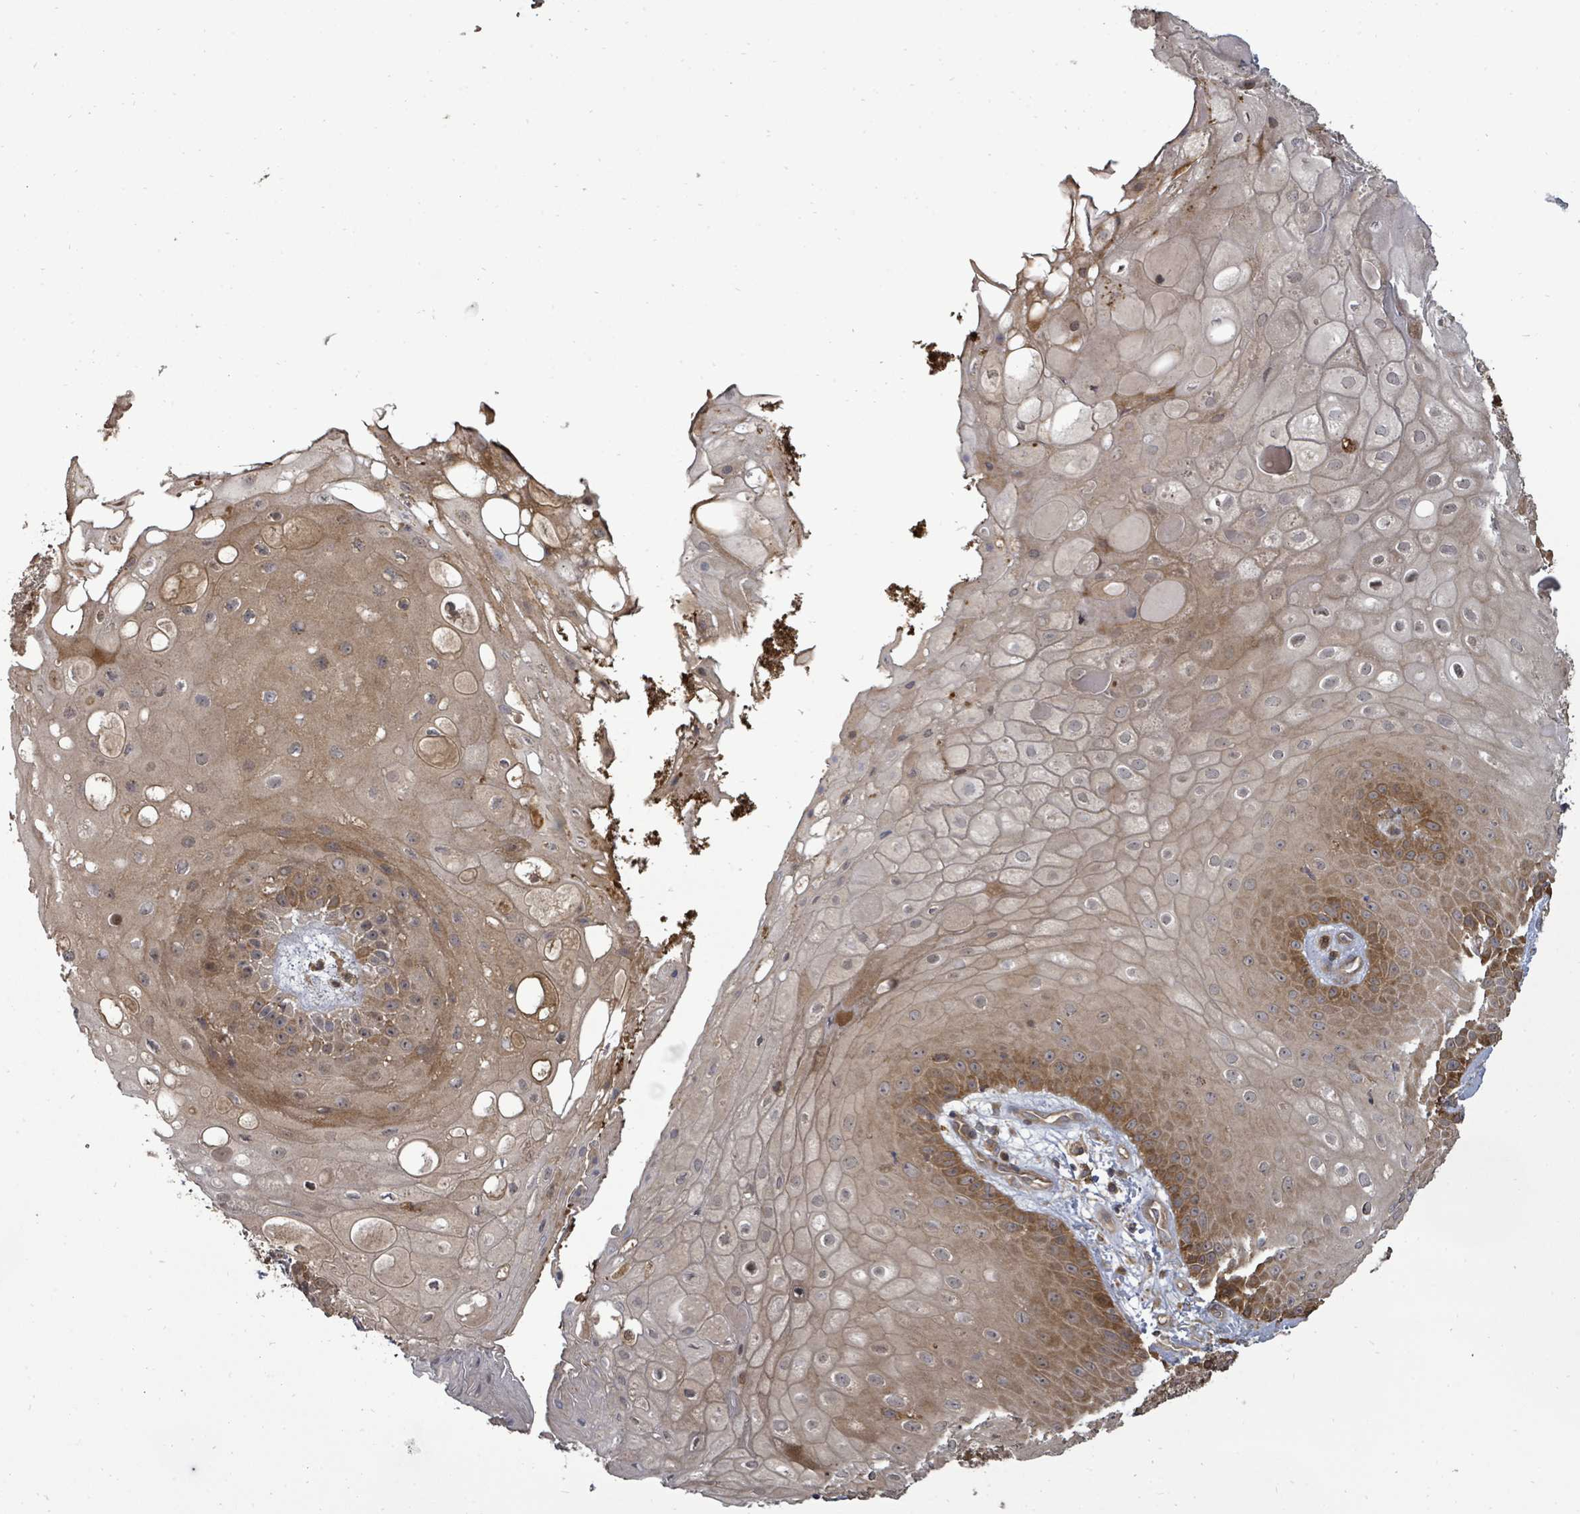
{"staining": {"intensity": "moderate", "quantity": "25%-75%", "location": "cytoplasmic/membranous"}, "tissue": "skin", "cell_type": "Epidermal cells", "image_type": "normal", "snomed": [{"axis": "morphology", "description": "Normal tissue, NOS"}, {"axis": "topography", "description": "Anal"}], "caption": "About 25%-75% of epidermal cells in normal human skin display moderate cytoplasmic/membranous protein staining as visualized by brown immunohistochemical staining.", "gene": "EIF3CL", "patient": {"sex": "male", "age": 80}}